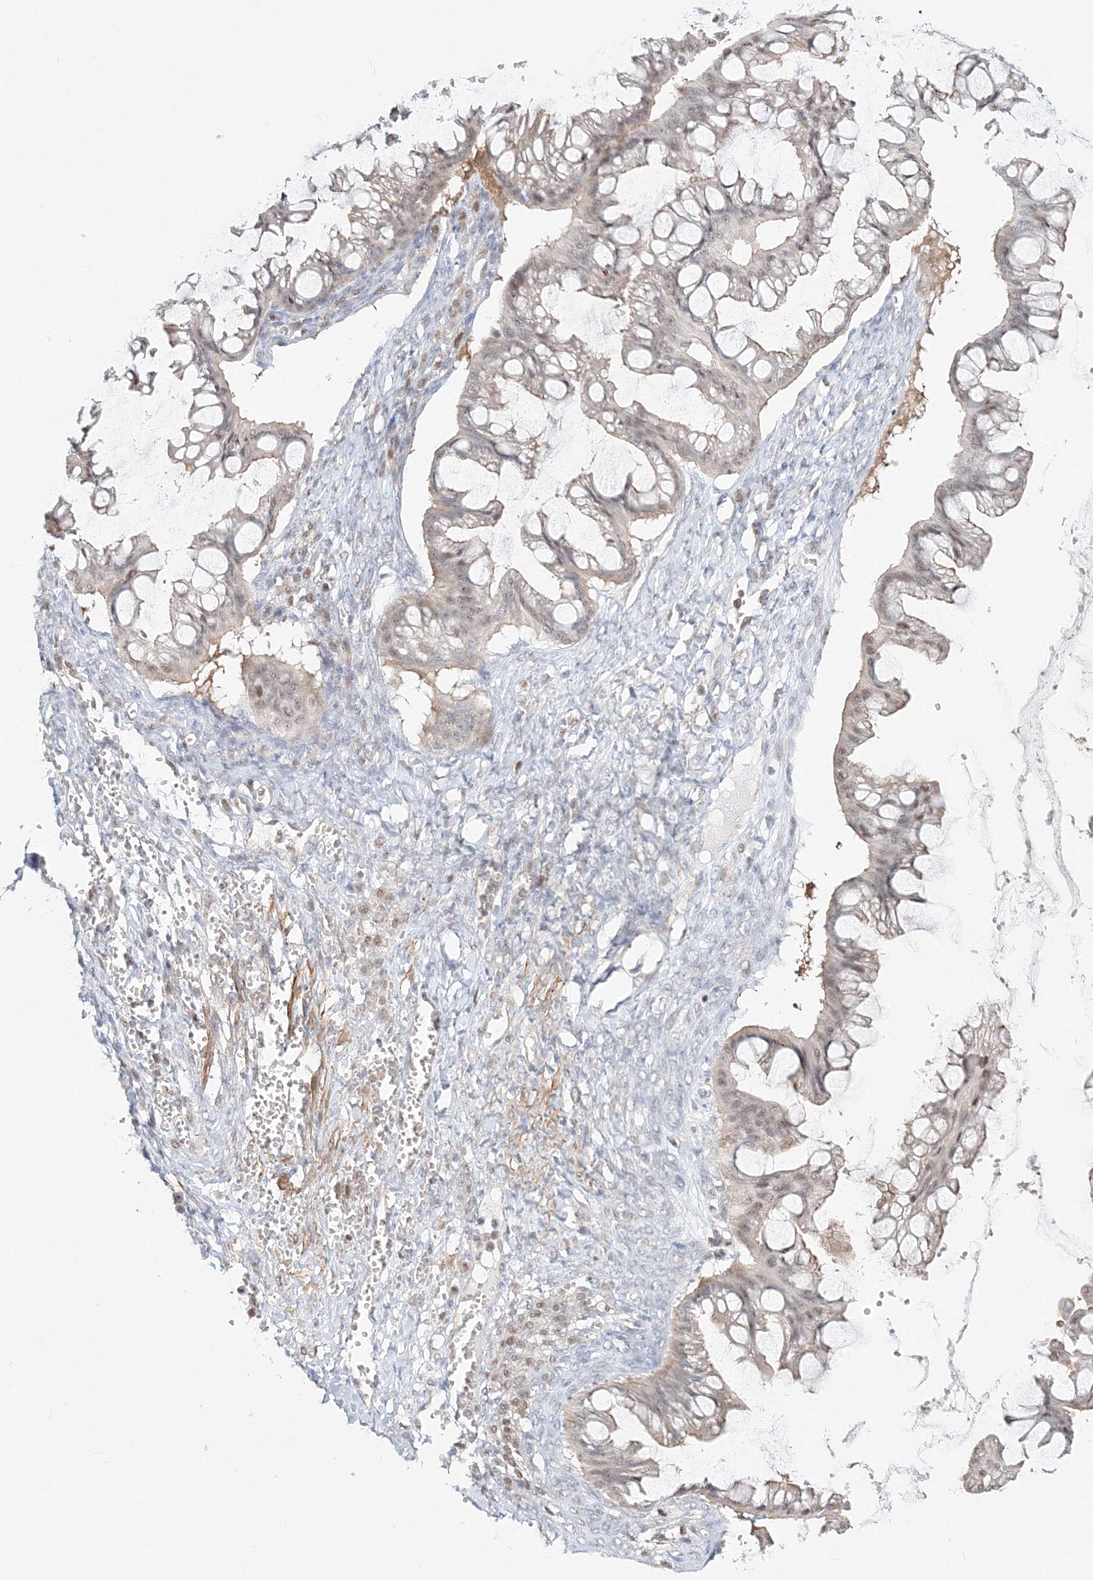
{"staining": {"intensity": "weak", "quantity": "<25%", "location": "nuclear"}, "tissue": "ovarian cancer", "cell_type": "Tumor cells", "image_type": "cancer", "snomed": [{"axis": "morphology", "description": "Cystadenocarcinoma, mucinous, NOS"}, {"axis": "topography", "description": "Ovary"}], "caption": "The image demonstrates no significant staining in tumor cells of ovarian mucinous cystadenocarcinoma.", "gene": "ARHGAP21", "patient": {"sex": "female", "age": 73}}